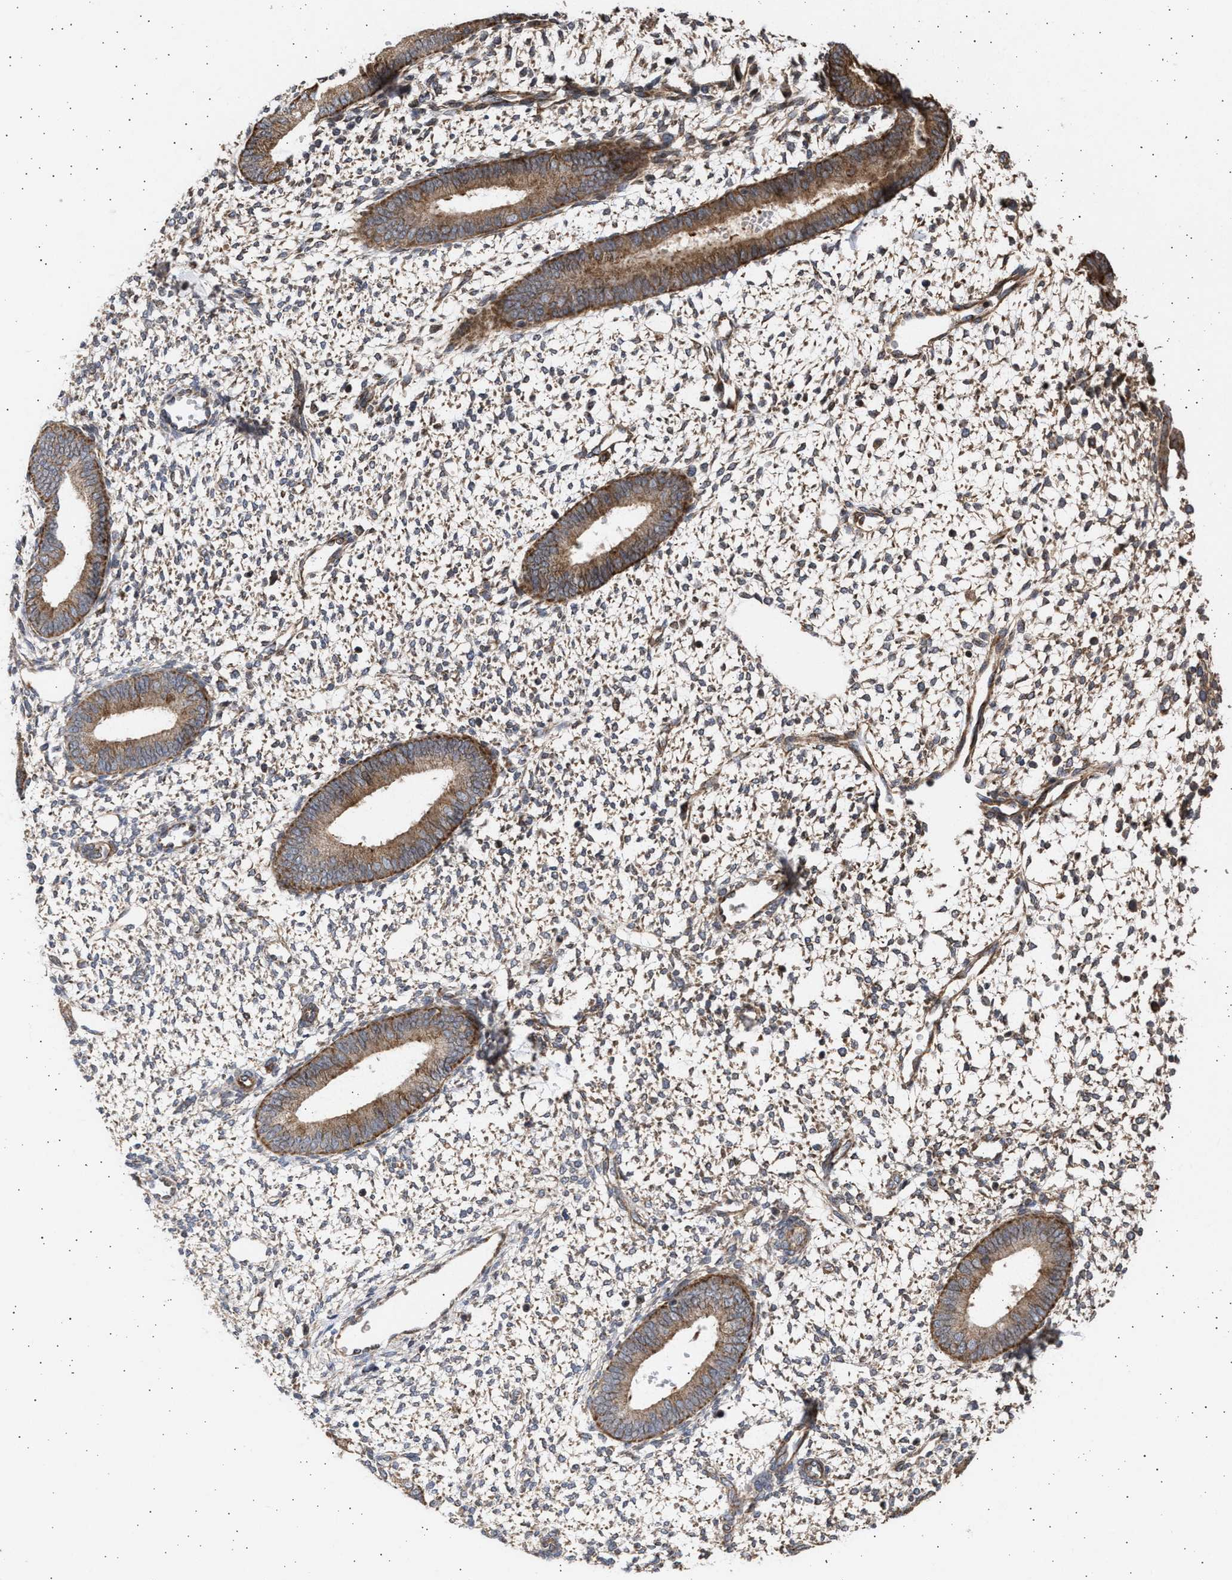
{"staining": {"intensity": "weak", "quantity": "<25%", "location": "cytoplasmic/membranous"}, "tissue": "endometrium", "cell_type": "Cells in endometrial stroma", "image_type": "normal", "snomed": [{"axis": "morphology", "description": "Normal tissue, NOS"}, {"axis": "topography", "description": "Endometrium"}], "caption": "Protein analysis of normal endometrium shows no significant staining in cells in endometrial stroma. (DAB (3,3'-diaminobenzidine) IHC with hematoxylin counter stain).", "gene": "TTC19", "patient": {"sex": "female", "age": 46}}